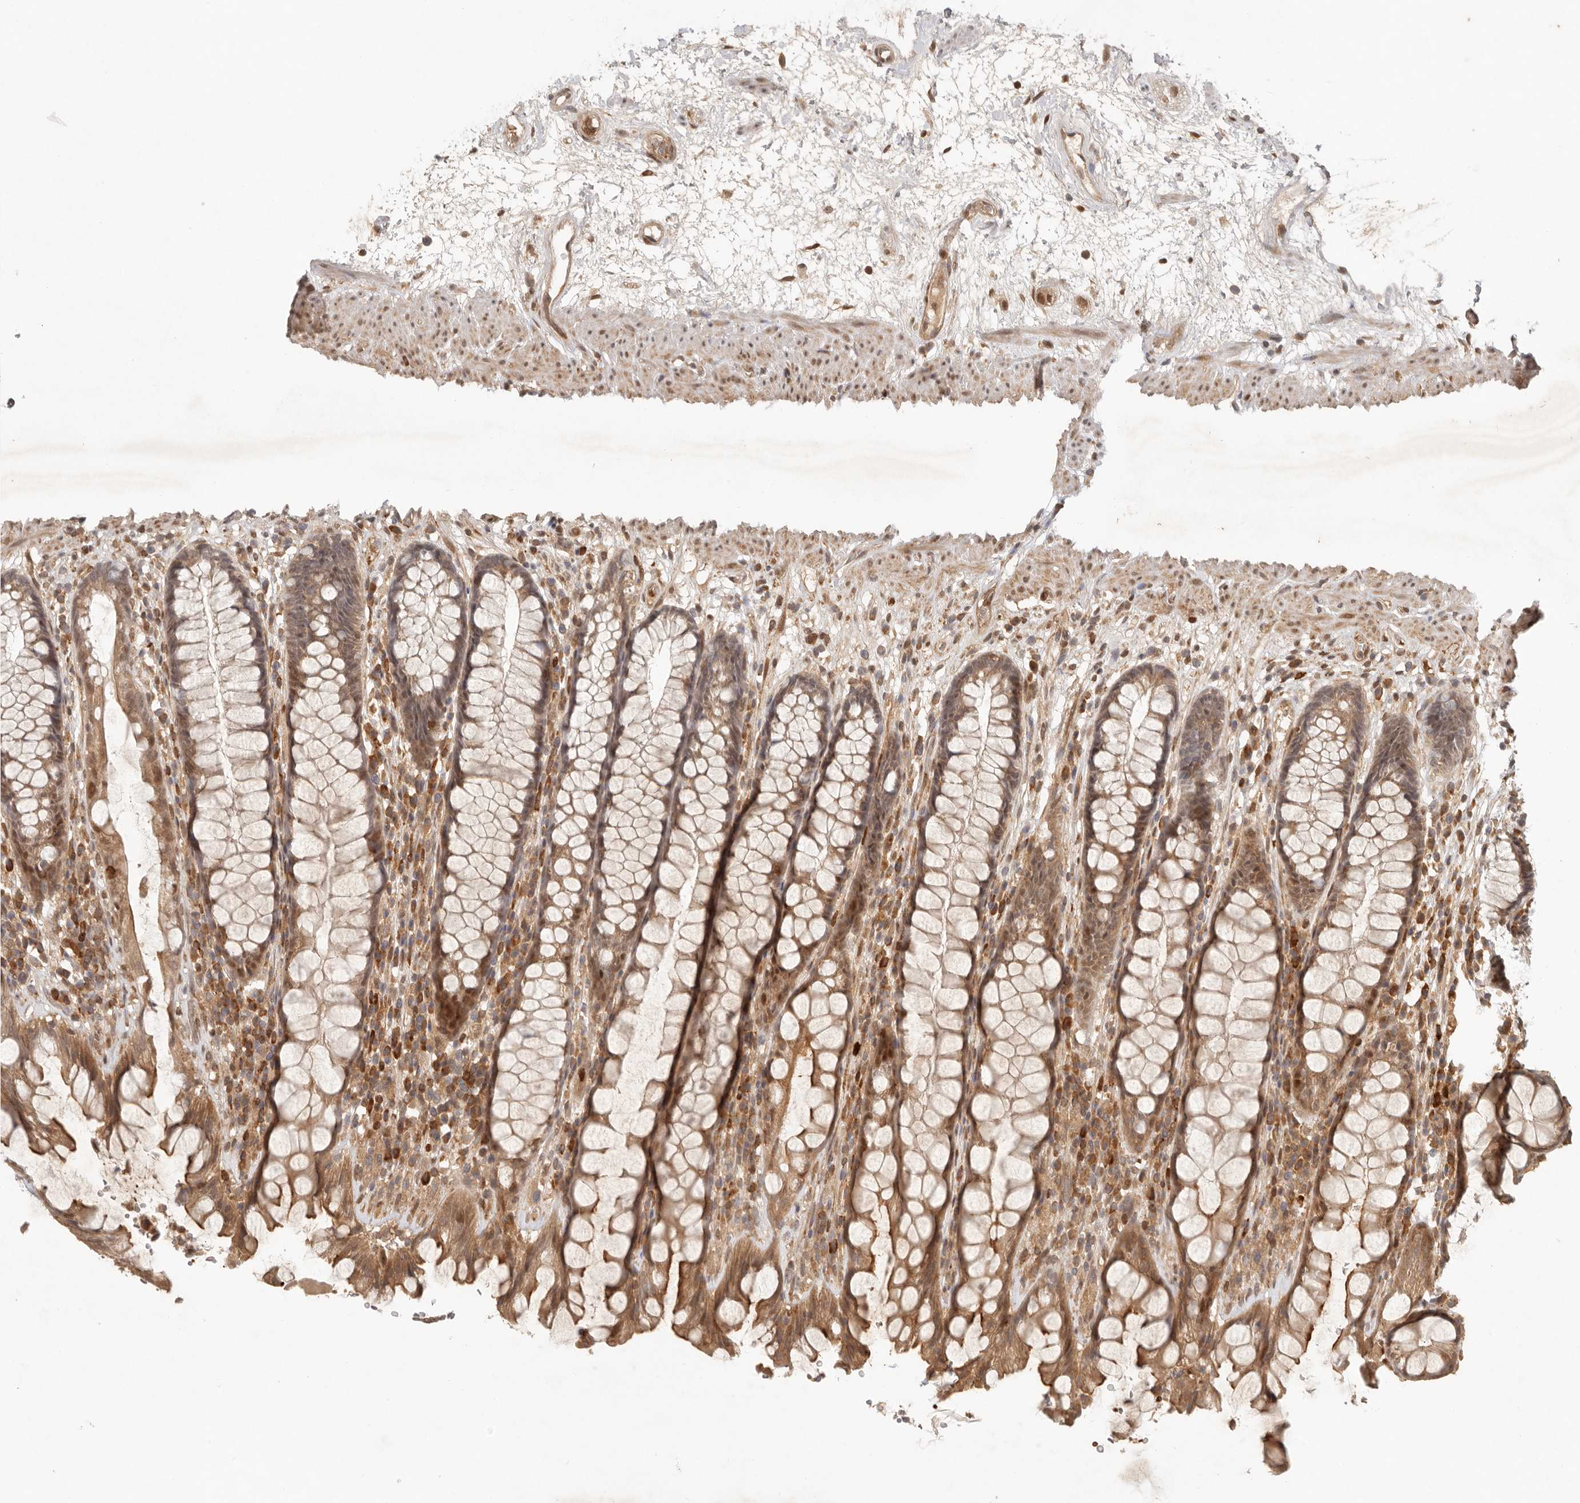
{"staining": {"intensity": "moderate", "quantity": ">75%", "location": "cytoplasmic/membranous,nuclear"}, "tissue": "rectum", "cell_type": "Glandular cells", "image_type": "normal", "snomed": [{"axis": "morphology", "description": "Normal tissue, NOS"}, {"axis": "topography", "description": "Rectum"}], "caption": "Human rectum stained with a brown dye displays moderate cytoplasmic/membranous,nuclear positive expression in about >75% of glandular cells.", "gene": "AHDC1", "patient": {"sex": "male", "age": 64}}